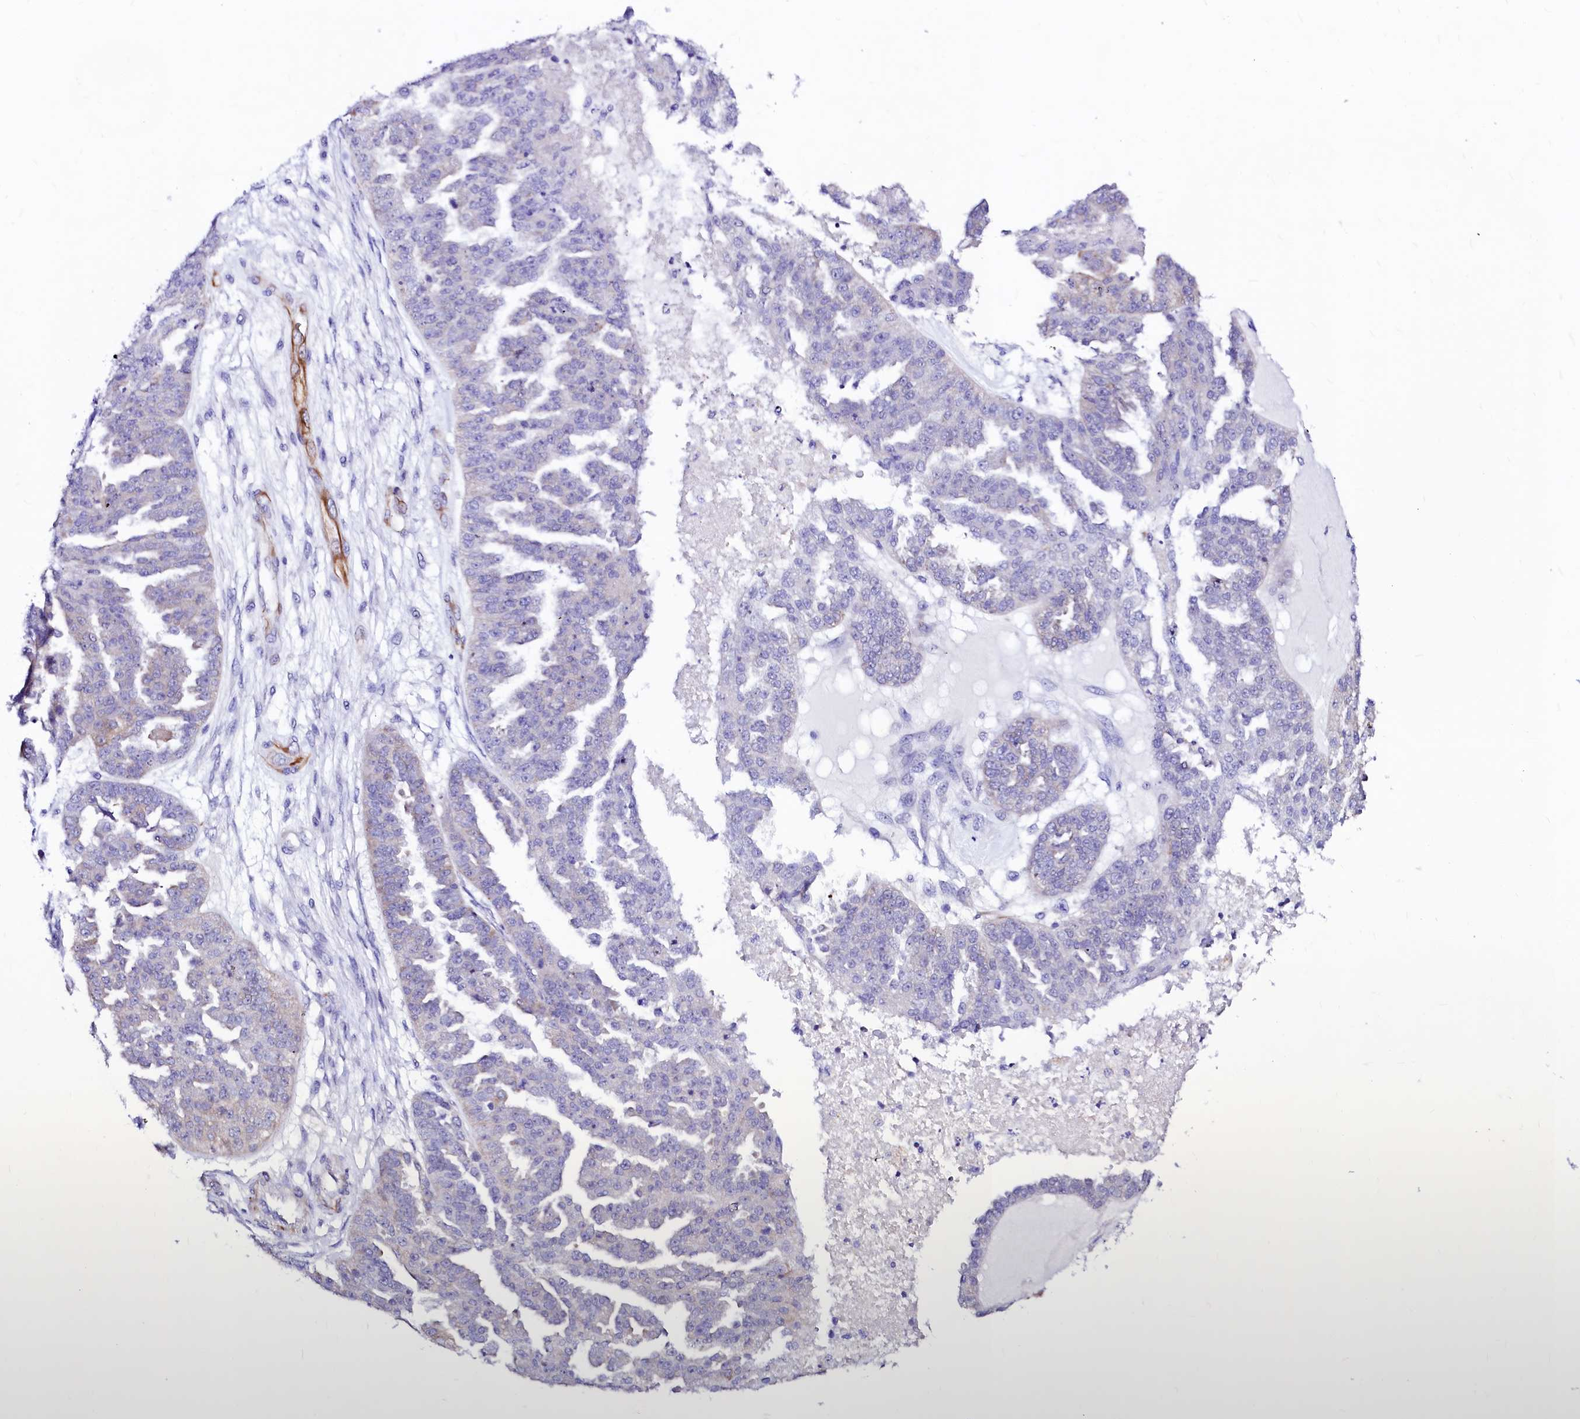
{"staining": {"intensity": "negative", "quantity": "none", "location": "none"}, "tissue": "ovarian cancer", "cell_type": "Tumor cells", "image_type": "cancer", "snomed": [{"axis": "morphology", "description": "Cystadenocarcinoma, serous, NOS"}, {"axis": "topography", "description": "Ovary"}], "caption": "Protein analysis of ovarian cancer reveals no significant expression in tumor cells.", "gene": "SFR1", "patient": {"sex": "female", "age": 58}}